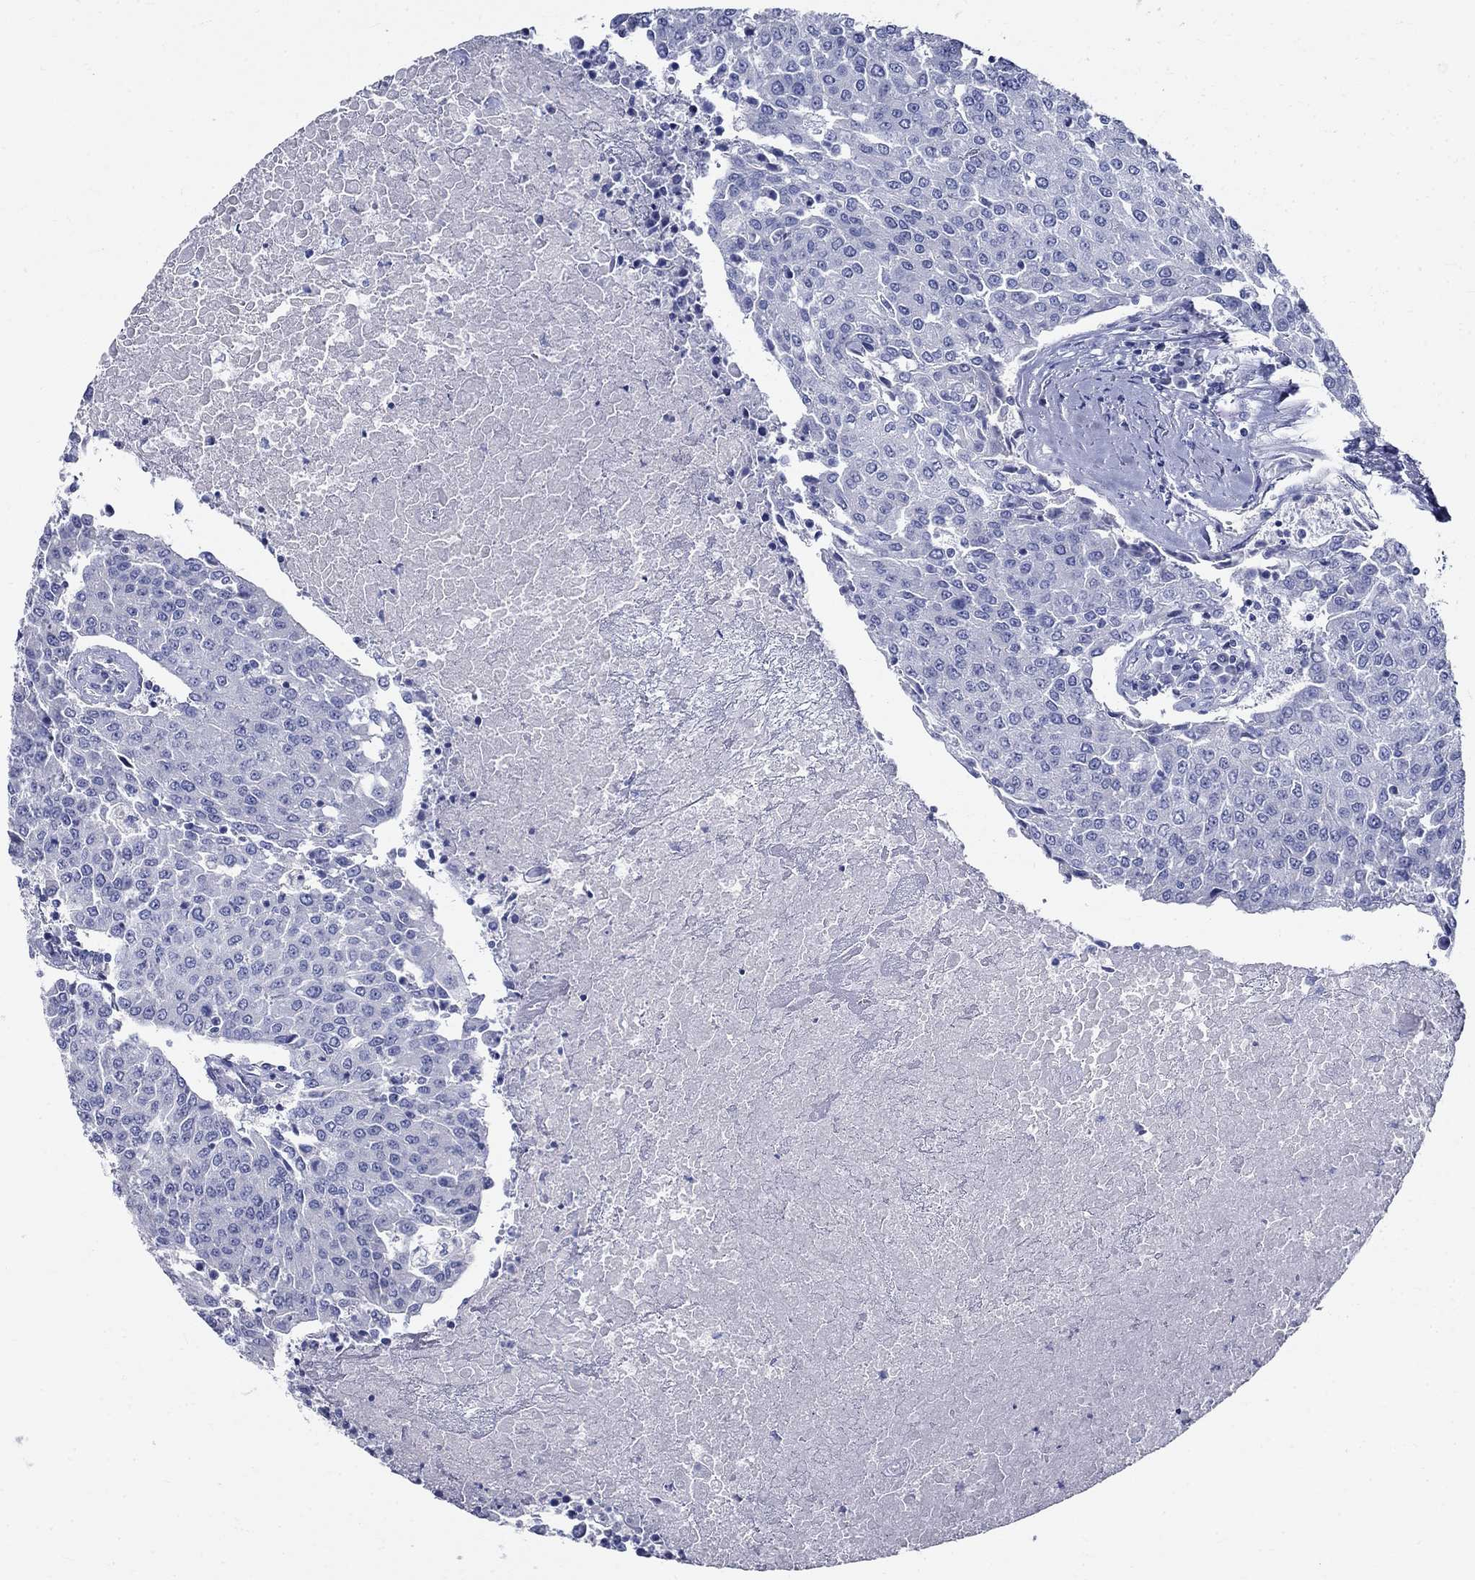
{"staining": {"intensity": "negative", "quantity": "none", "location": "none"}, "tissue": "urothelial cancer", "cell_type": "Tumor cells", "image_type": "cancer", "snomed": [{"axis": "morphology", "description": "Urothelial carcinoma, High grade"}, {"axis": "topography", "description": "Urinary bladder"}], "caption": "This is an IHC photomicrograph of human urothelial cancer. There is no staining in tumor cells.", "gene": "GUCA1A", "patient": {"sex": "female", "age": 85}}